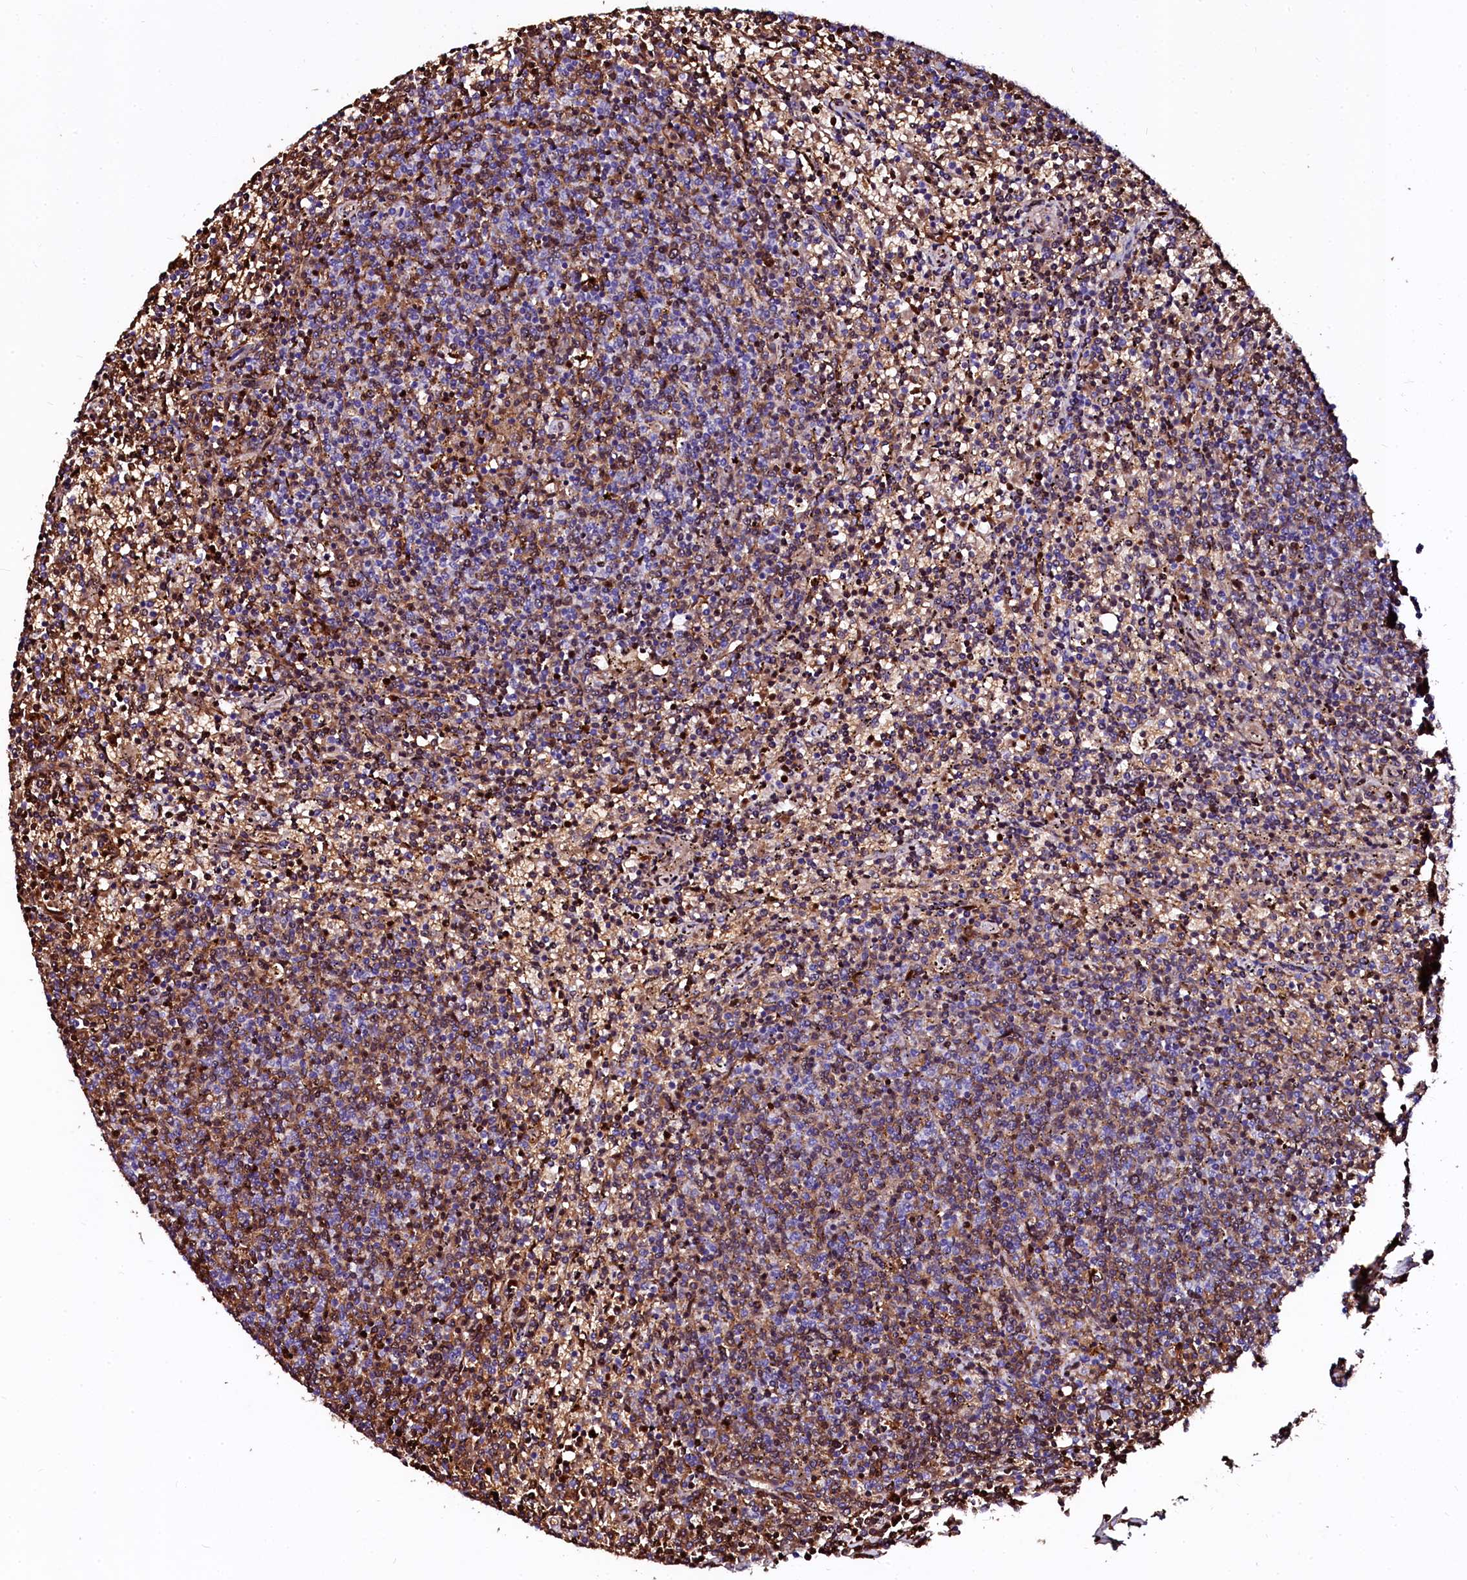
{"staining": {"intensity": "moderate", "quantity": "<25%", "location": "cytoplasmic/membranous"}, "tissue": "lymphoma", "cell_type": "Tumor cells", "image_type": "cancer", "snomed": [{"axis": "morphology", "description": "Malignant lymphoma, non-Hodgkin's type, Low grade"}, {"axis": "topography", "description": "Spleen"}], "caption": "Protein analysis of lymphoma tissue demonstrates moderate cytoplasmic/membranous positivity in approximately <25% of tumor cells.", "gene": "CTDSPL2", "patient": {"sex": "female", "age": 50}}